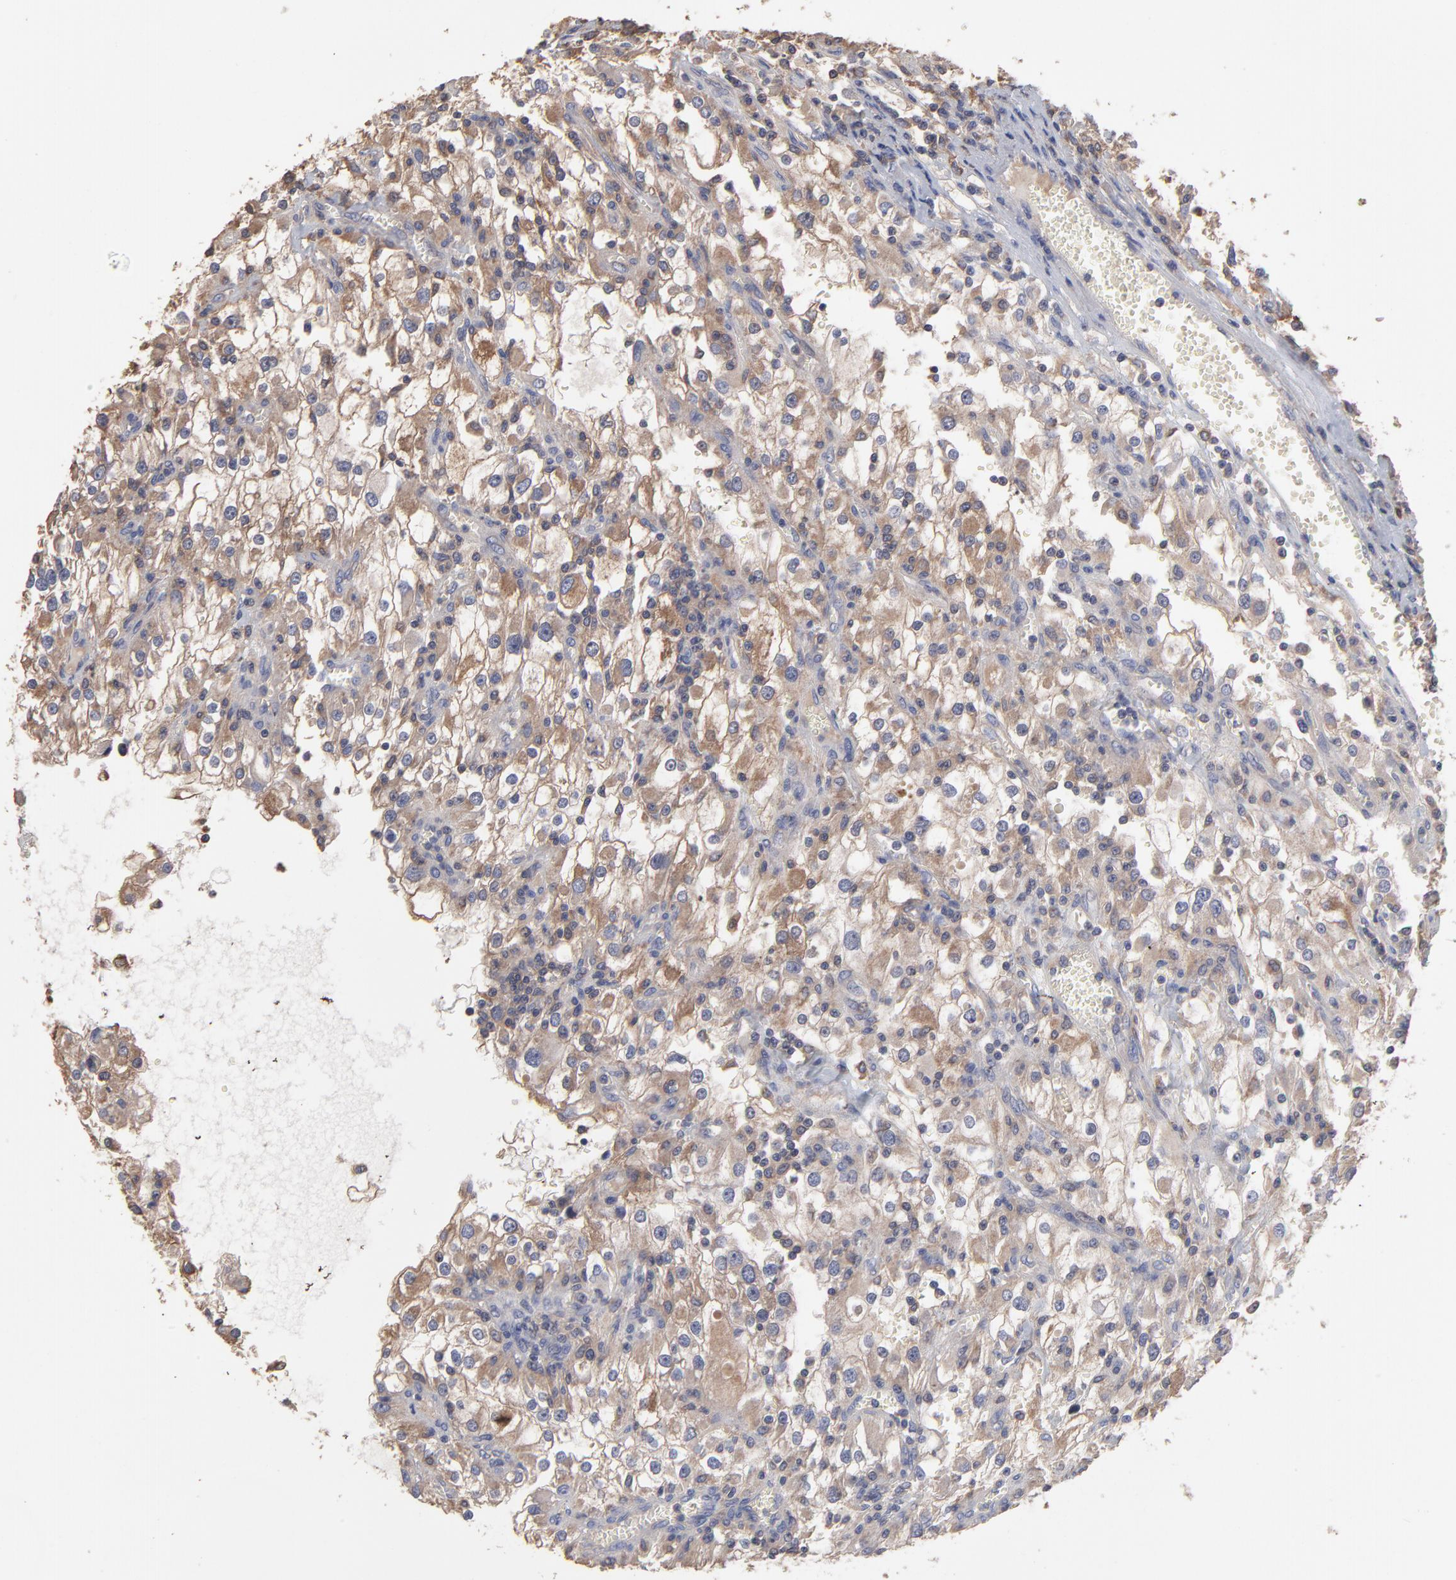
{"staining": {"intensity": "moderate", "quantity": ">75%", "location": "cytoplasmic/membranous"}, "tissue": "renal cancer", "cell_type": "Tumor cells", "image_type": "cancer", "snomed": [{"axis": "morphology", "description": "Adenocarcinoma, NOS"}, {"axis": "topography", "description": "Kidney"}], "caption": "Brown immunohistochemical staining in human renal adenocarcinoma displays moderate cytoplasmic/membranous expression in about >75% of tumor cells.", "gene": "TANGO2", "patient": {"sex": "female", "age": 52}}